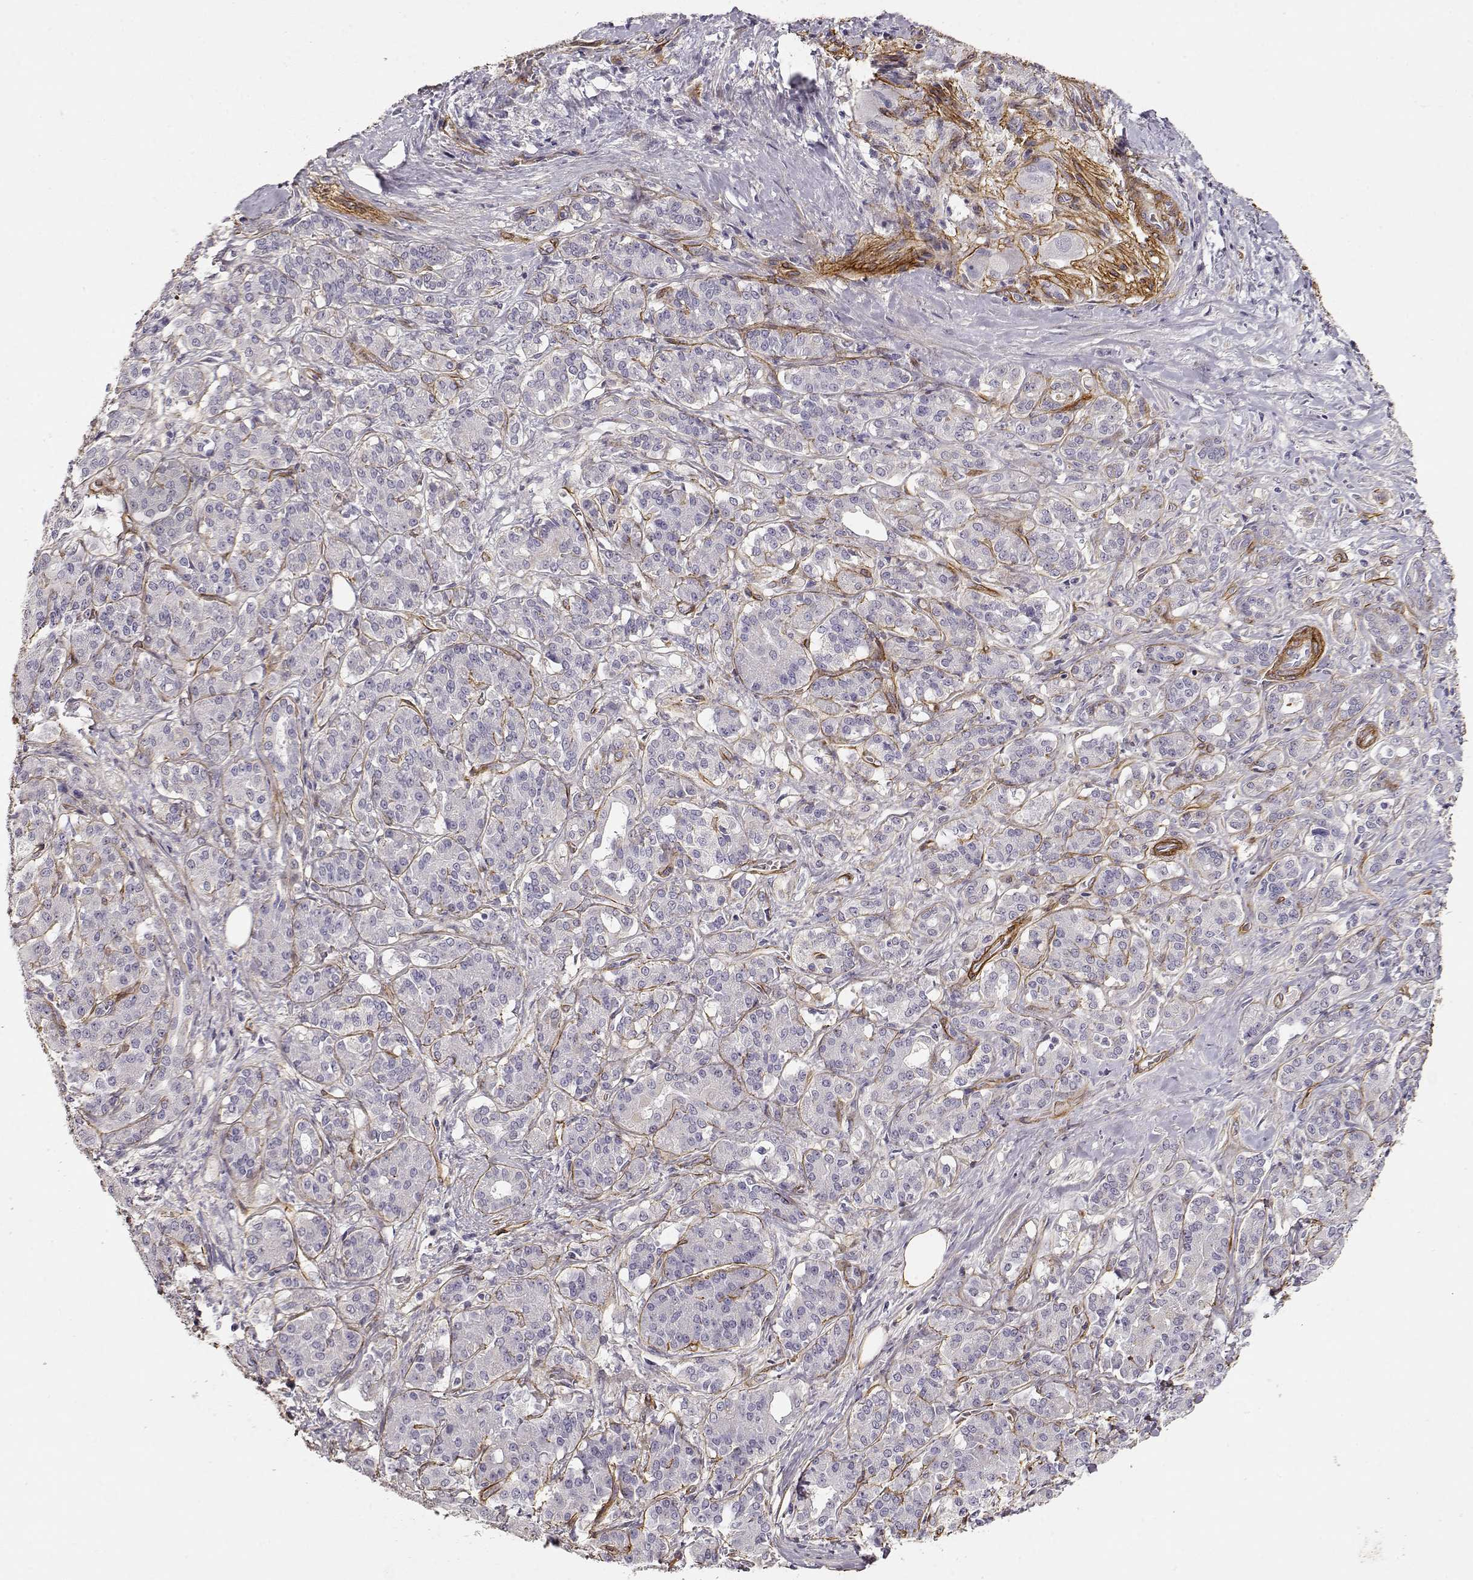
{"staining": {"intensity": "negative", "quantity": "none", "location": "none"}, "tissue": "pancreatic cancer", "cell_type": "Tumor cells", "image_type": "cancer", "snomed": [{"axis": "morphology", "description": "Normal tissue, NOS"}, {"axis": "morphology", "description": "Inflammation, NOS"}, {"axis": "morphology", "description": "Adenocarcinoma, NOS"}, {"axis": "topography", "description": "Pancreas"}], "caption": "This histopathology image is of adenocarcinoma (pancreatic) stained with IHC to label a protein in brown with the nuclei are counter-stained blue. There is no positivity in tumor cells.", "gene": "LAMC1", "patient": {"sex": "male", "age": 57}}